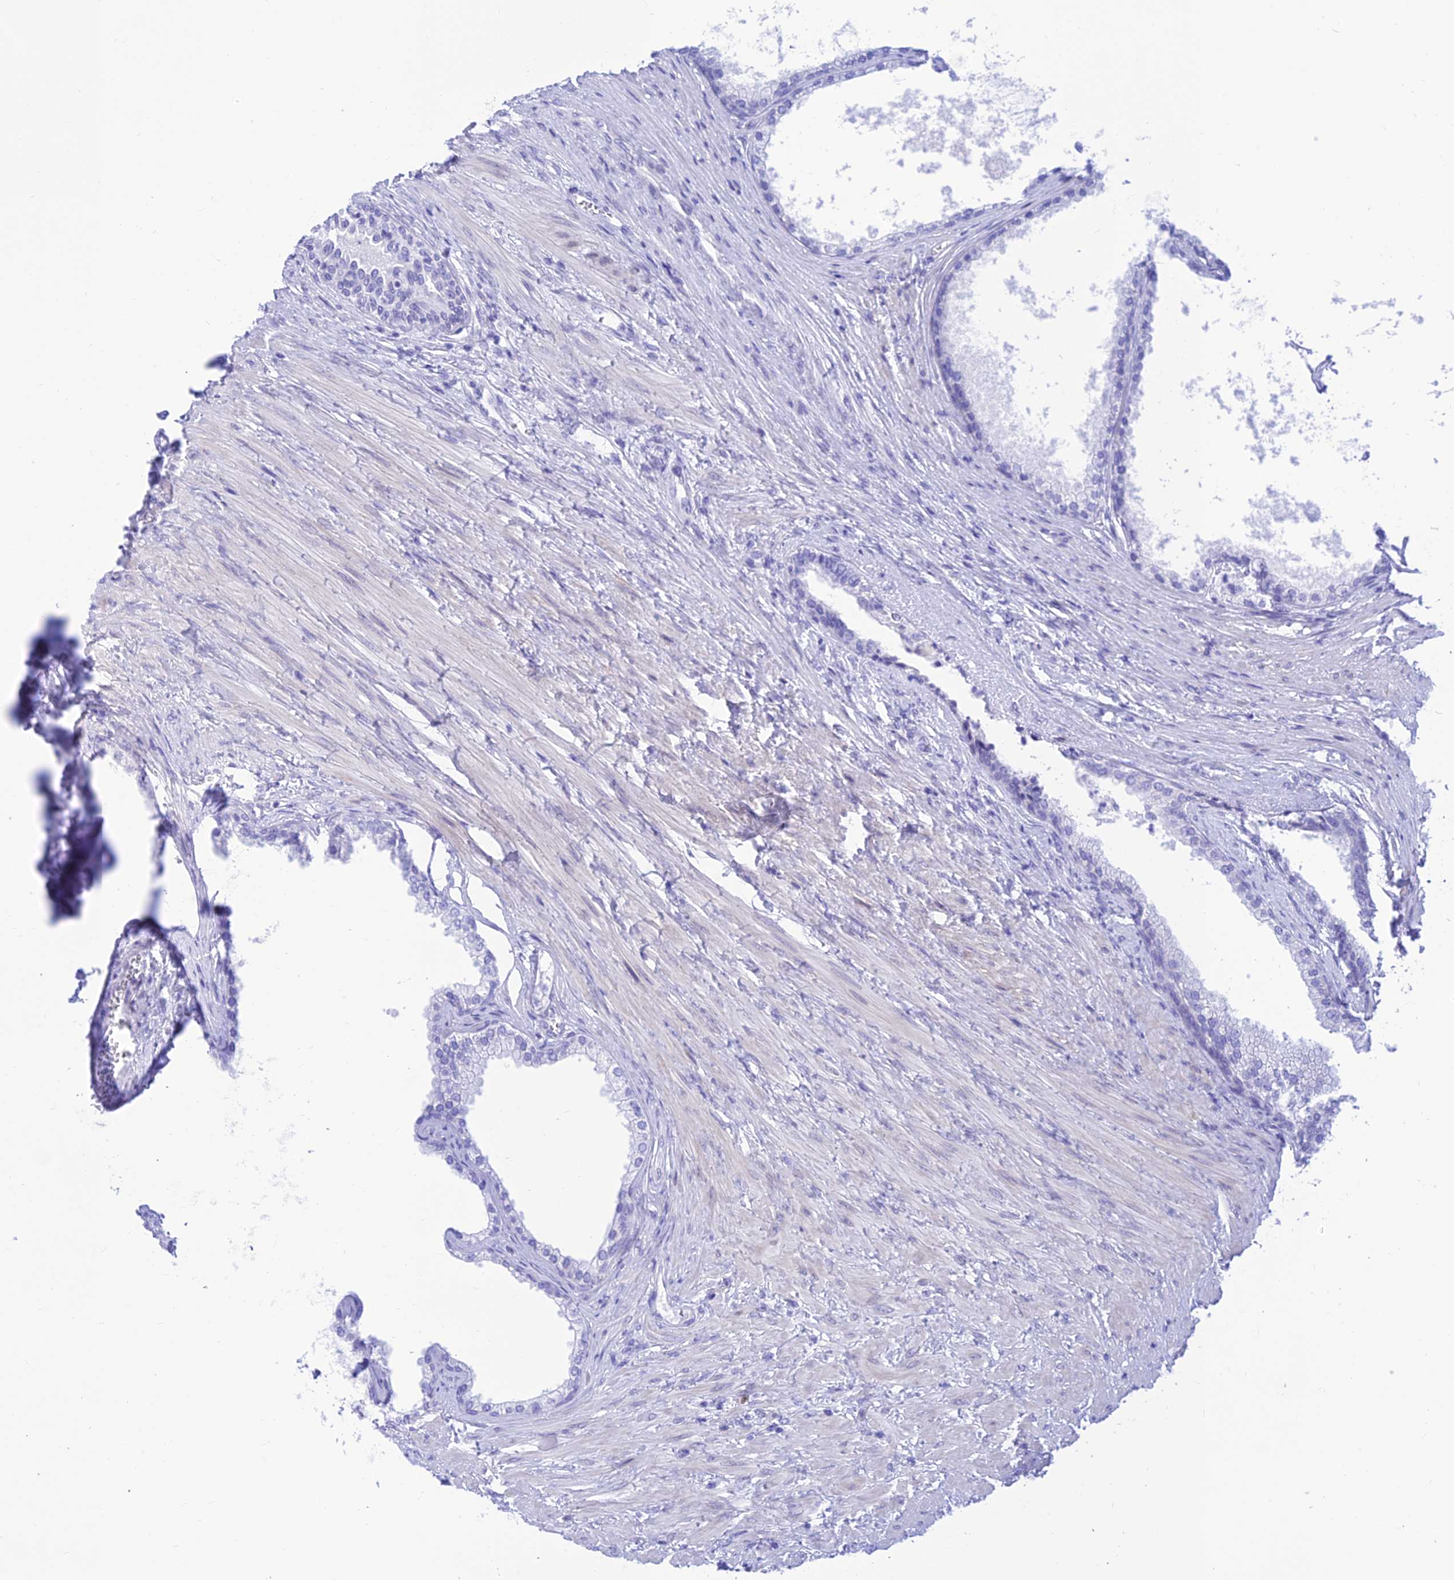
{"staining": {"intensity": "negative", "quantity": "none", "location": "none"}, "tissue": "prostate", "cell_type": "Glandular cells", "image_type": "normal", "snomed": [{"axis": "morphology", "description": "Normal tissue, NOS"}, {"axis": "topography", "description": "Prostate"}], "caption": "IHC of normal prostate reveals no expression in glandular cells.", "gene": "PRNP", "patient": {"sex": "male", "age": 76}}